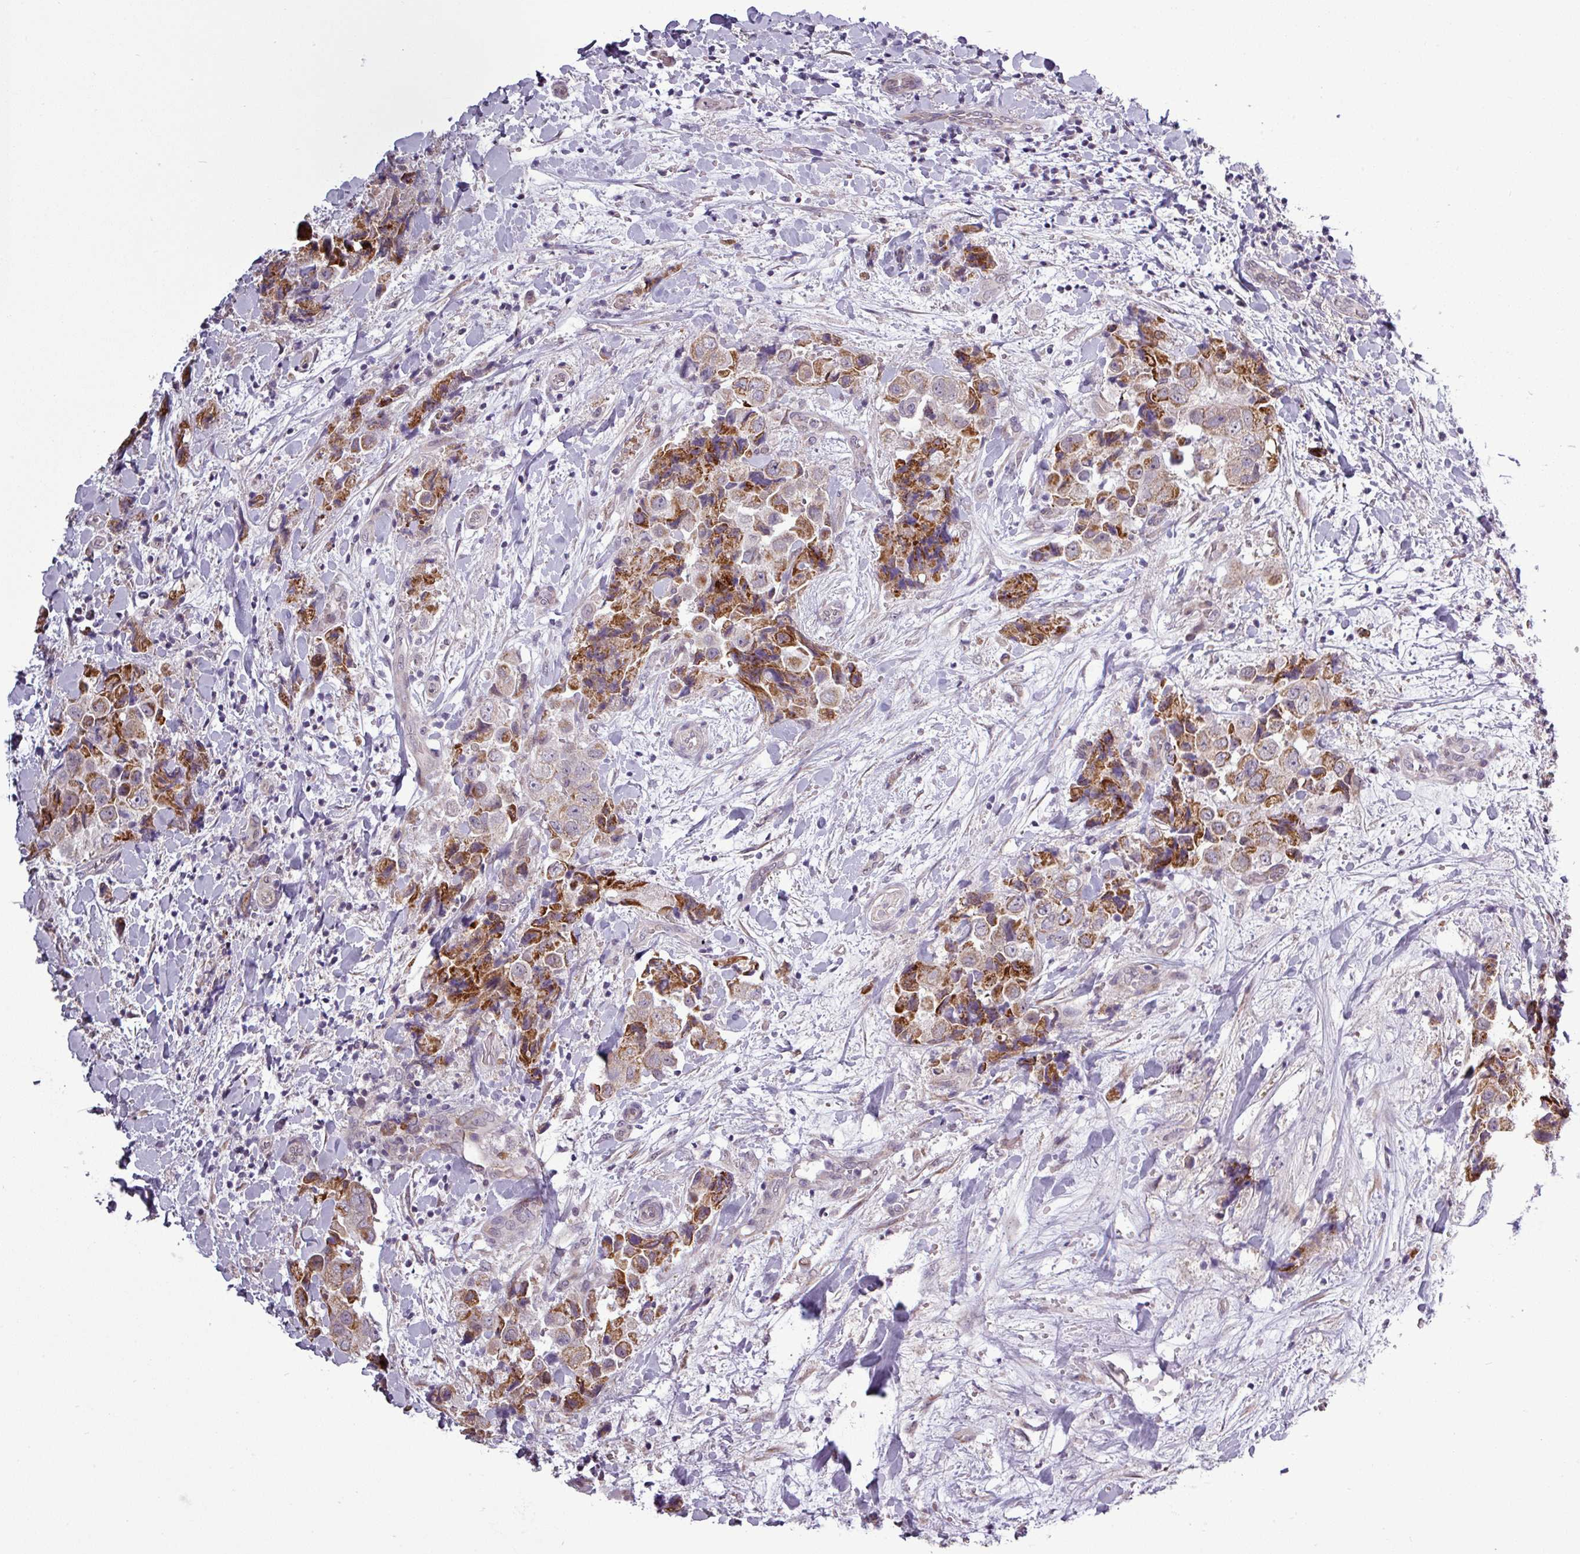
{"staining": {"intensity": "strong", "quantity": ">75%", "location": "cytoplasmic/membranous"}, "tissue": "breast cancer", "cell_type": "Tumor cells", "image_type": "cancer", "snomed": [{"axis": "morphology", "description": "Normal tissue, NOS"}, {"axis": "morphology", "description": "Duct carcinoma"}, {"axis": "topography", "description": "Breast"}], "caption": "Brown immunohistochemical staining in human invasive ductal carcinoma (breast) exhibits strong cytoplasmic/membranous staining in about >75% of tumor cells. (DAB (3,3'-diaminobenzidine) = brown stain, brightfield microscopy at high magnification).", "gene": "GPT2", "patient": {"sex": "female", "age": 62}}